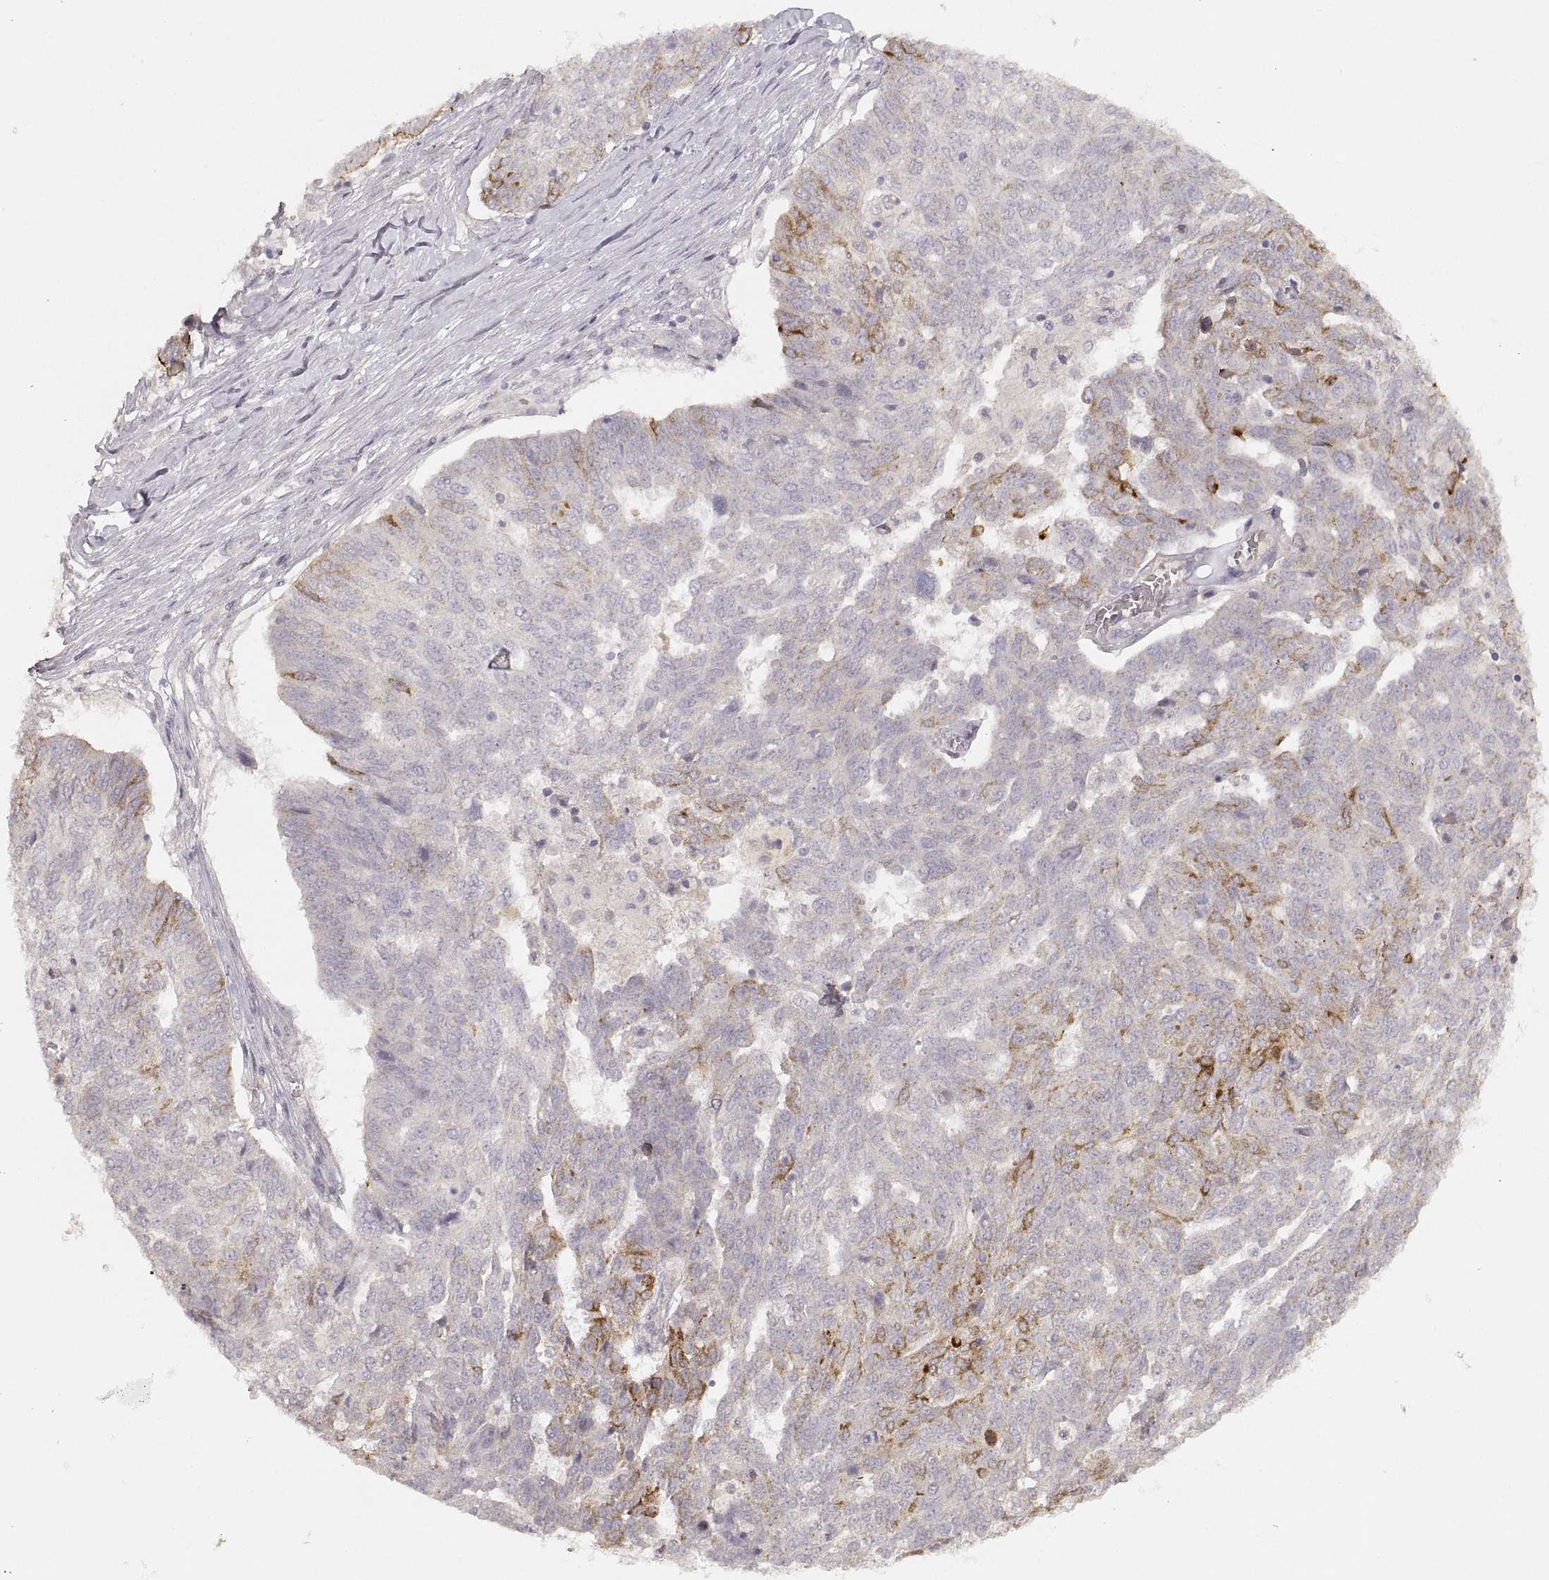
{"staining": {"intensity": "strong", "quantity": "<25%", "location": "cytoplasmic/membranous"}, "tissue": "ovarian cancer", "cell_type": "Tumor cells", "image_type": "cancer", "snomed": [{"axis": "morphology", "description": "Cystadenocarcinoma, serous, NOS"}, {"axis": "topography", "description": "Ovary"}], "caption": "A high-resolution histopathology image shows IHC staining of serous cystadenocarcinoma (ovarian), which exhibits strong cytoplasmic/membranous expression in approximately <25% of tumor cells. The protein of interest is shown in brown color, while the nuclei are stained blue.", "gene": "LAMC2", "patient": {"sex": "female", "age": 67}}